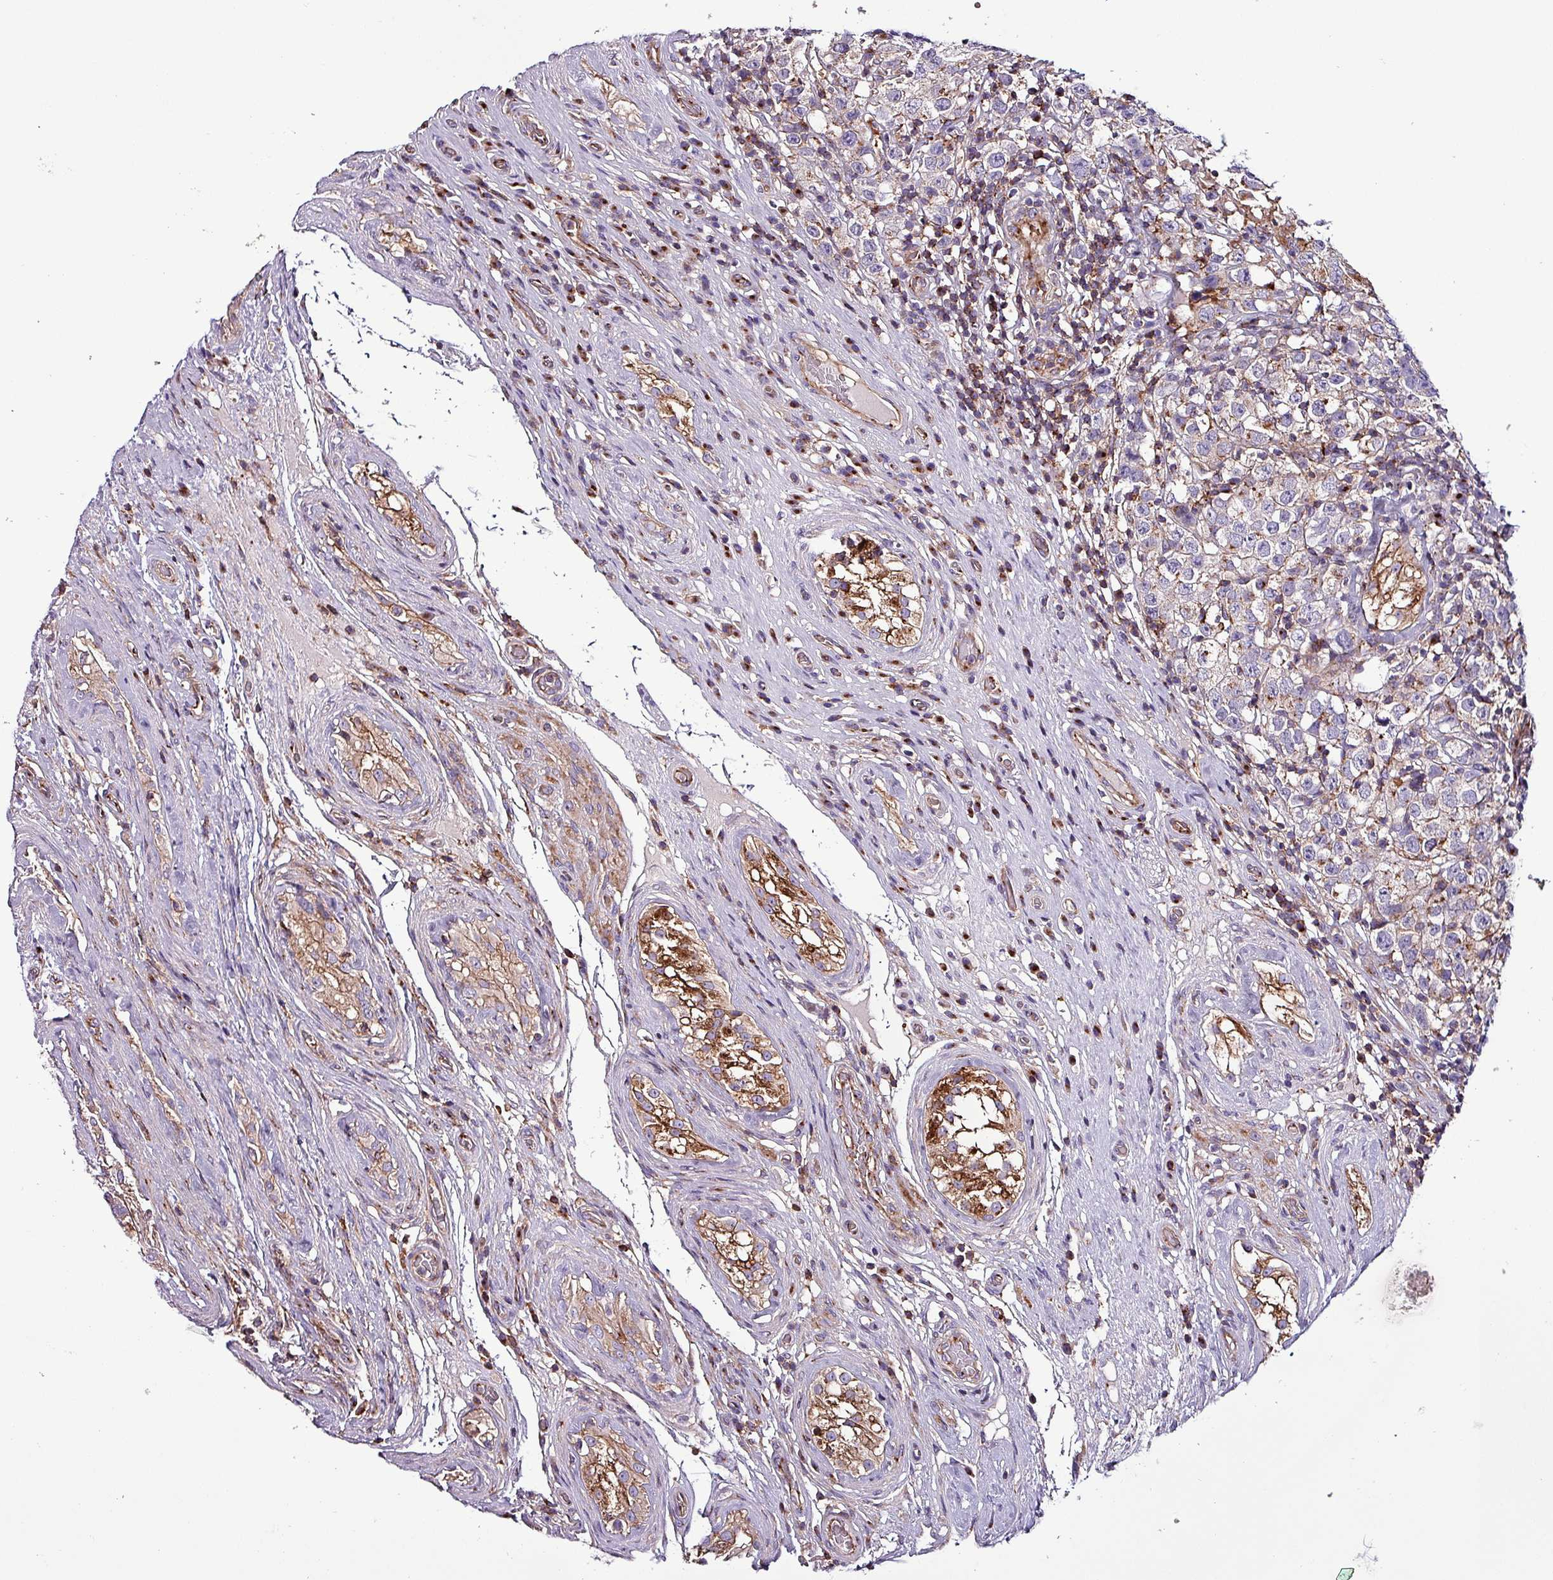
{"staining": {"intensity": "negative", "quantity": "none", "location": "none"}, "tissue": "testis cancer", "cell_type": "Tumor cells", "image_type": "cancer", "snomed": [{"axis": "morphology", "description": "Seminoma, NOS"}, {"axis": "morphology", "description": "Carcinoma, Embryonal, NOS"}, {"axis": "topography", "description": "Testis"}], "caption": "Tumor cells are negative for protein expression in human testis seminoma.", "gene": "VAMP4", "patient": {"sex": "male", "age": 41}}